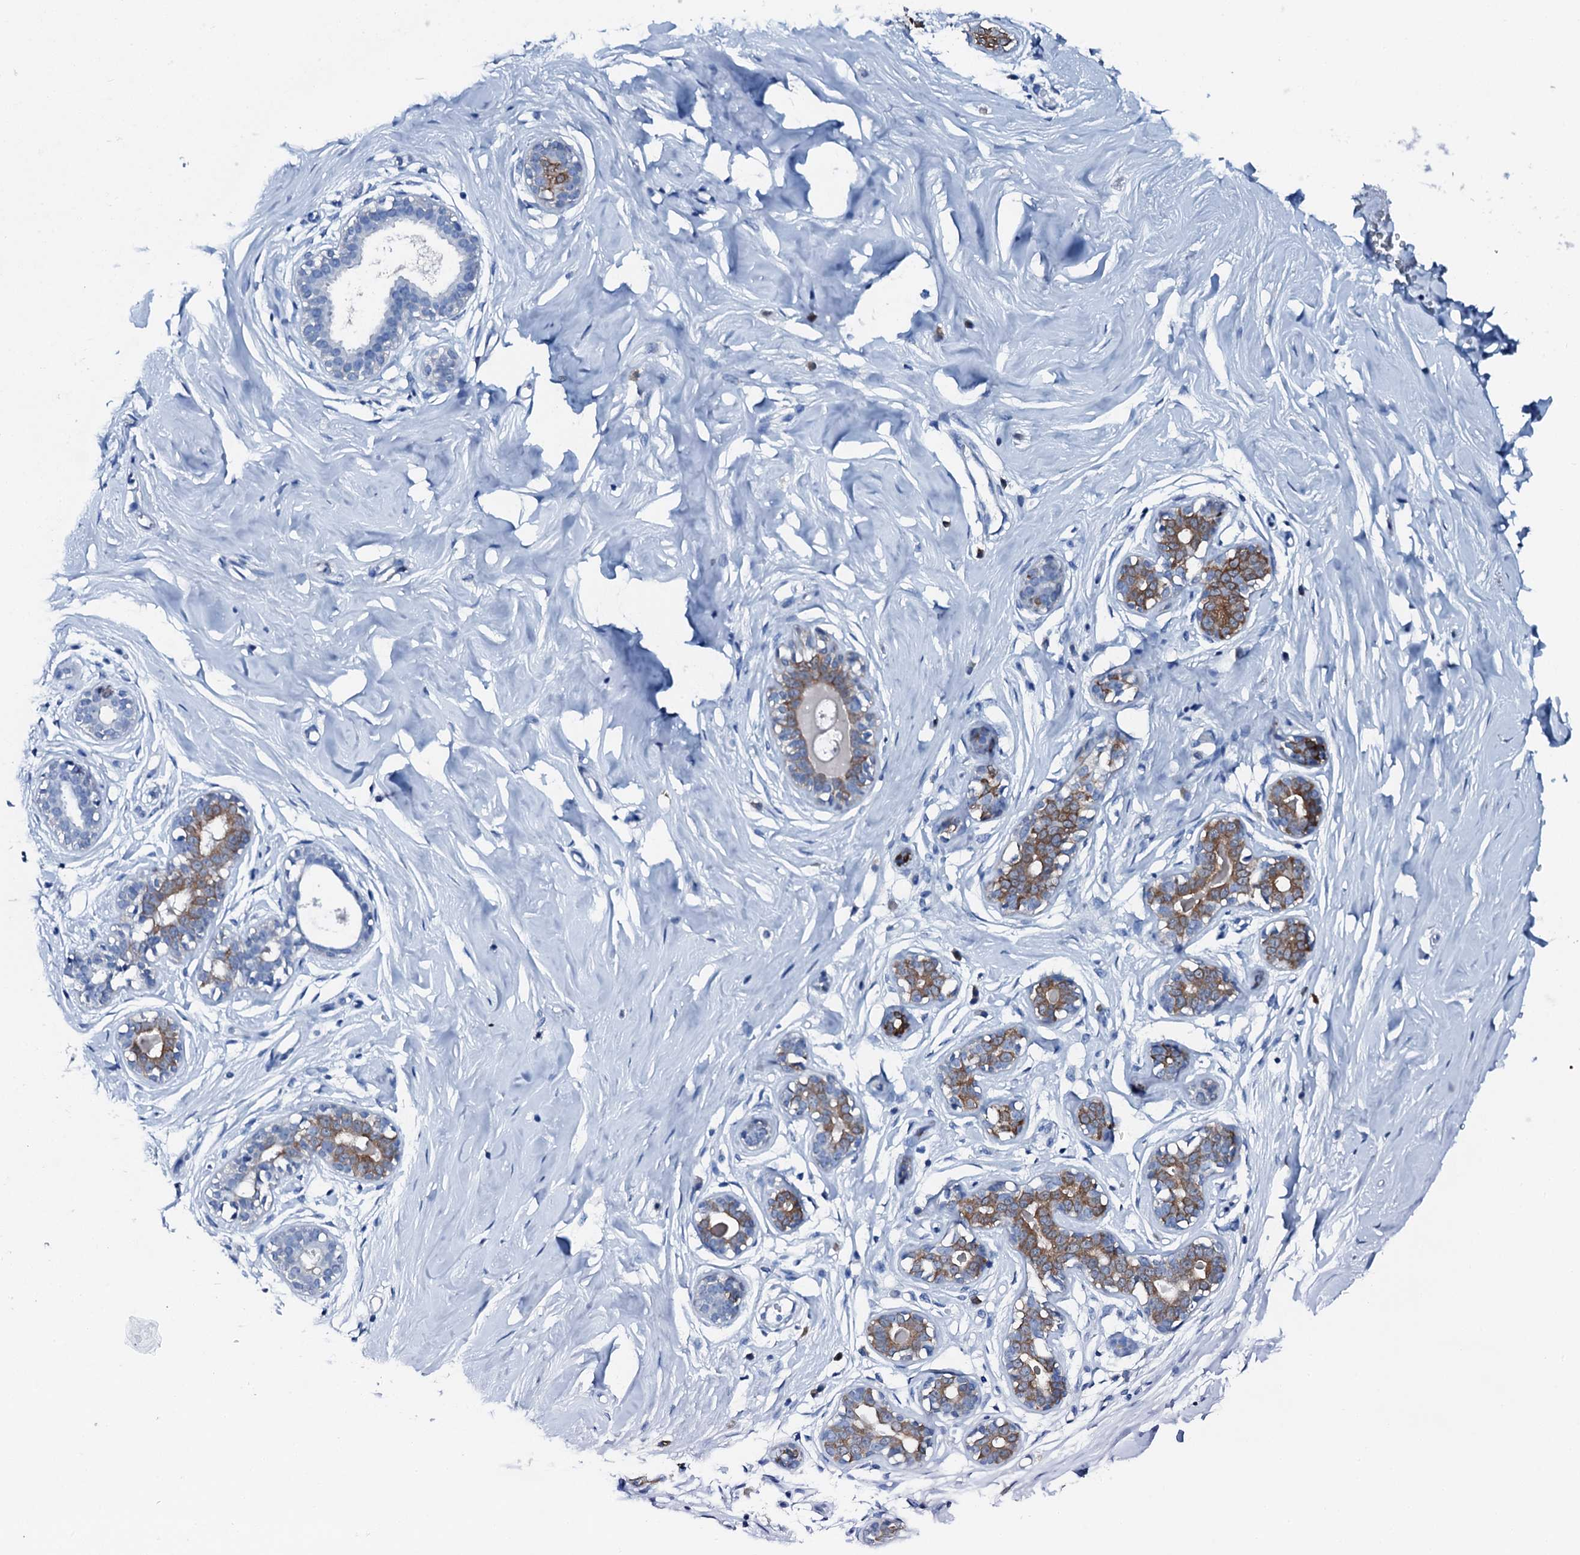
{"staining": {"intensity": "negative", "quantity": "none", "location": "none"}, "tissue": "breast", "cell_type": "Adipocytes", "image_type": "normal", "snomed": [{"axis": "morphology", "description": "Normal tissue, NOS"}, {"axis": "morphology", "description": "Adenoma, NOS"}, {"axis": "topography", "description": "Breast"}], "caption": "Immunohistochemistry (IHC) of unremarkable human breast exhibits no expression in adipocytes.", "gene": "GFOD2", "patient": {"sex": "female", "age": 23}}